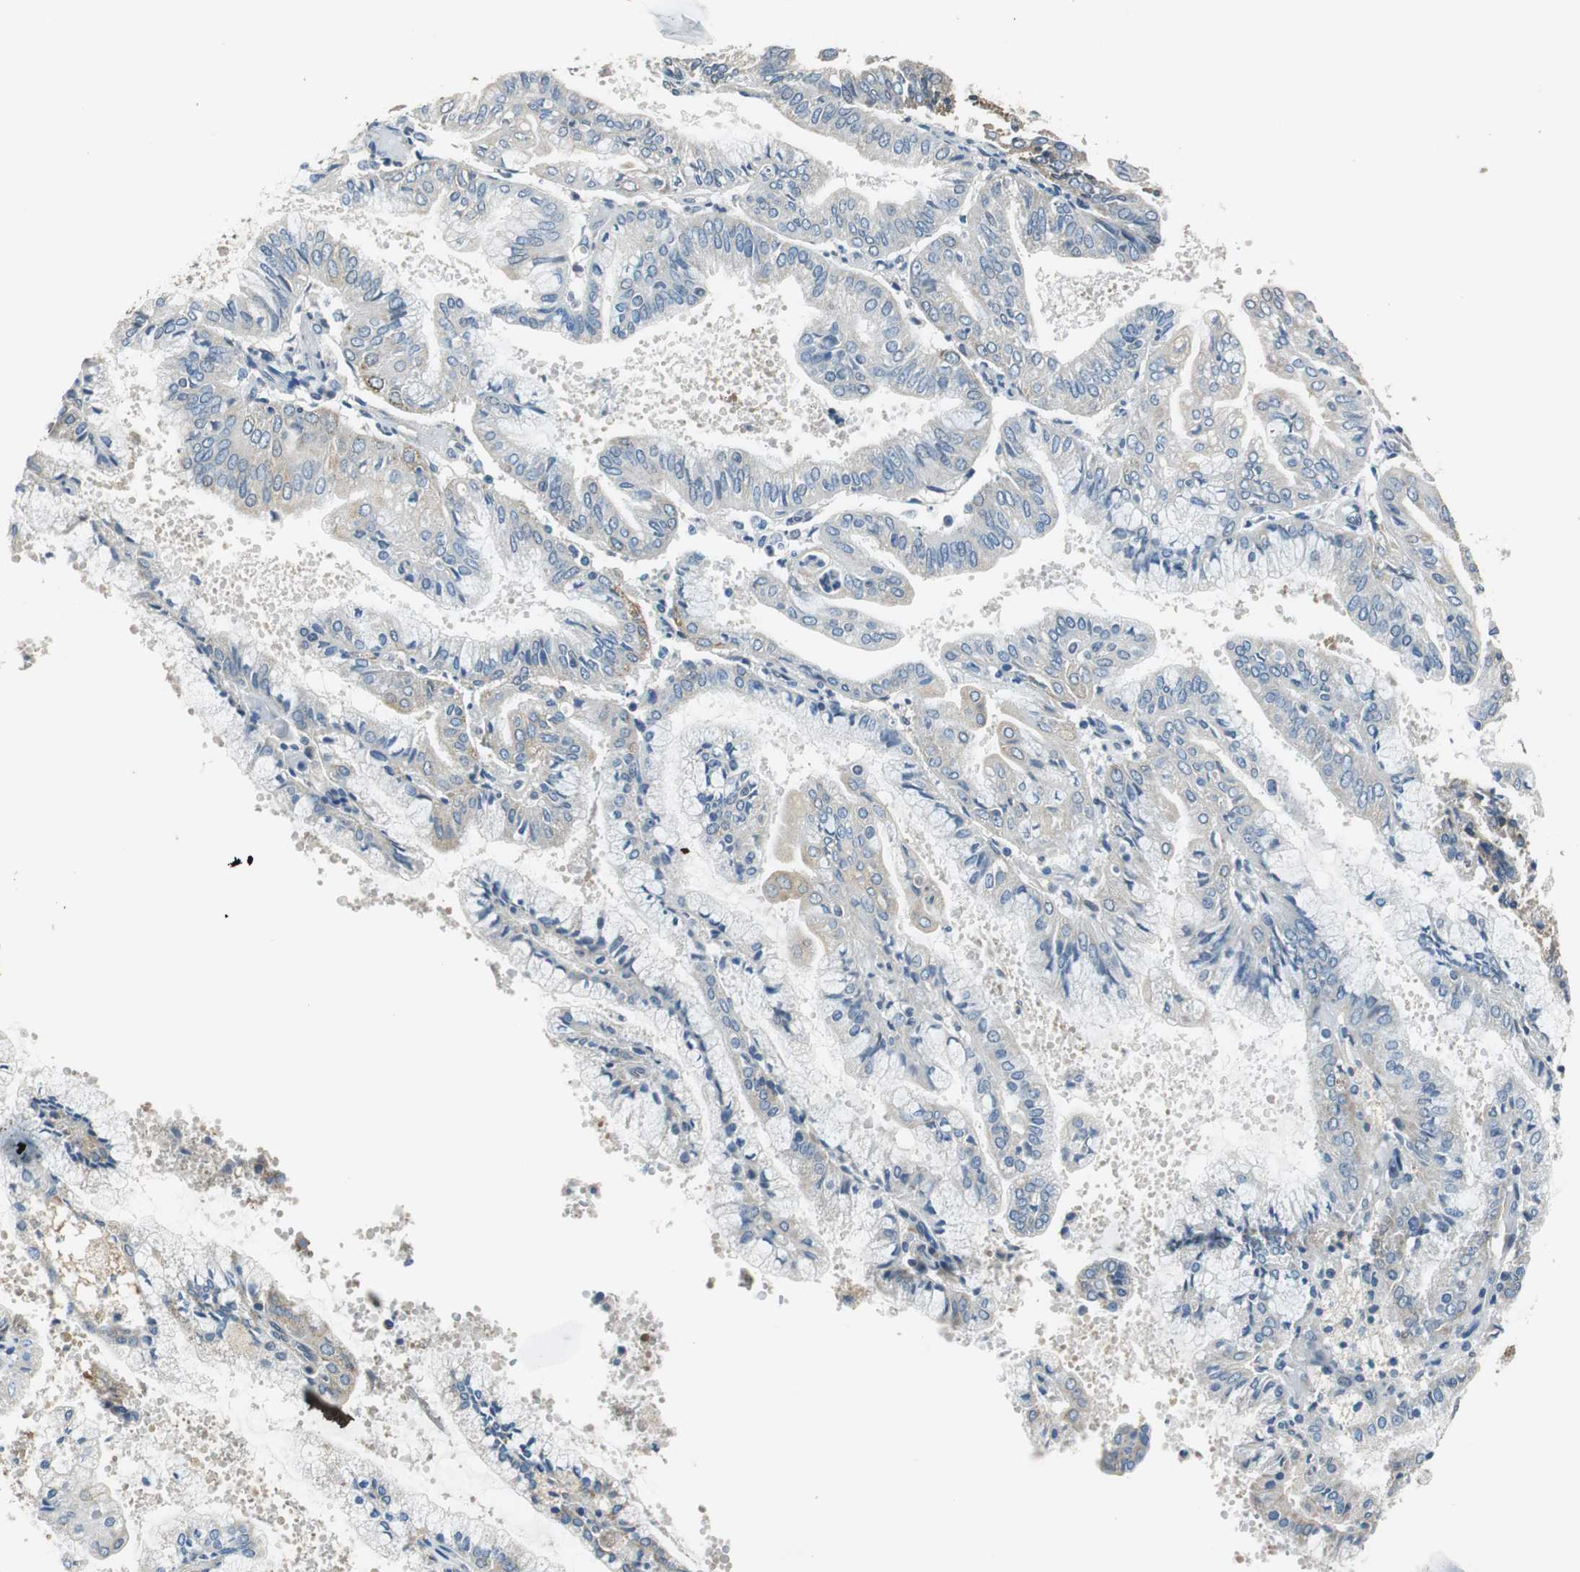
{"staining": {"intensity": "weak", "quantity": "25%-75%", "location": "cytoplasmic/membranous"}, "tissue": "endometrial cancer", "cell_type": "Tumor cells", "image_type": "cancer", "snomed": [{"axis": "morphology", "description": "Adenocarcinoma, NOS"}, {"axis": "topography", "description": "Endometrium"}], "caption": "Weak cytoplasmic/membranous protein positivity is appreciated in approximately 25%-75% of tumor cells in endometrial adenocarcinoma.", "gene": "ALDH4A1", "patient": {"sex": "female", "age": 63}}